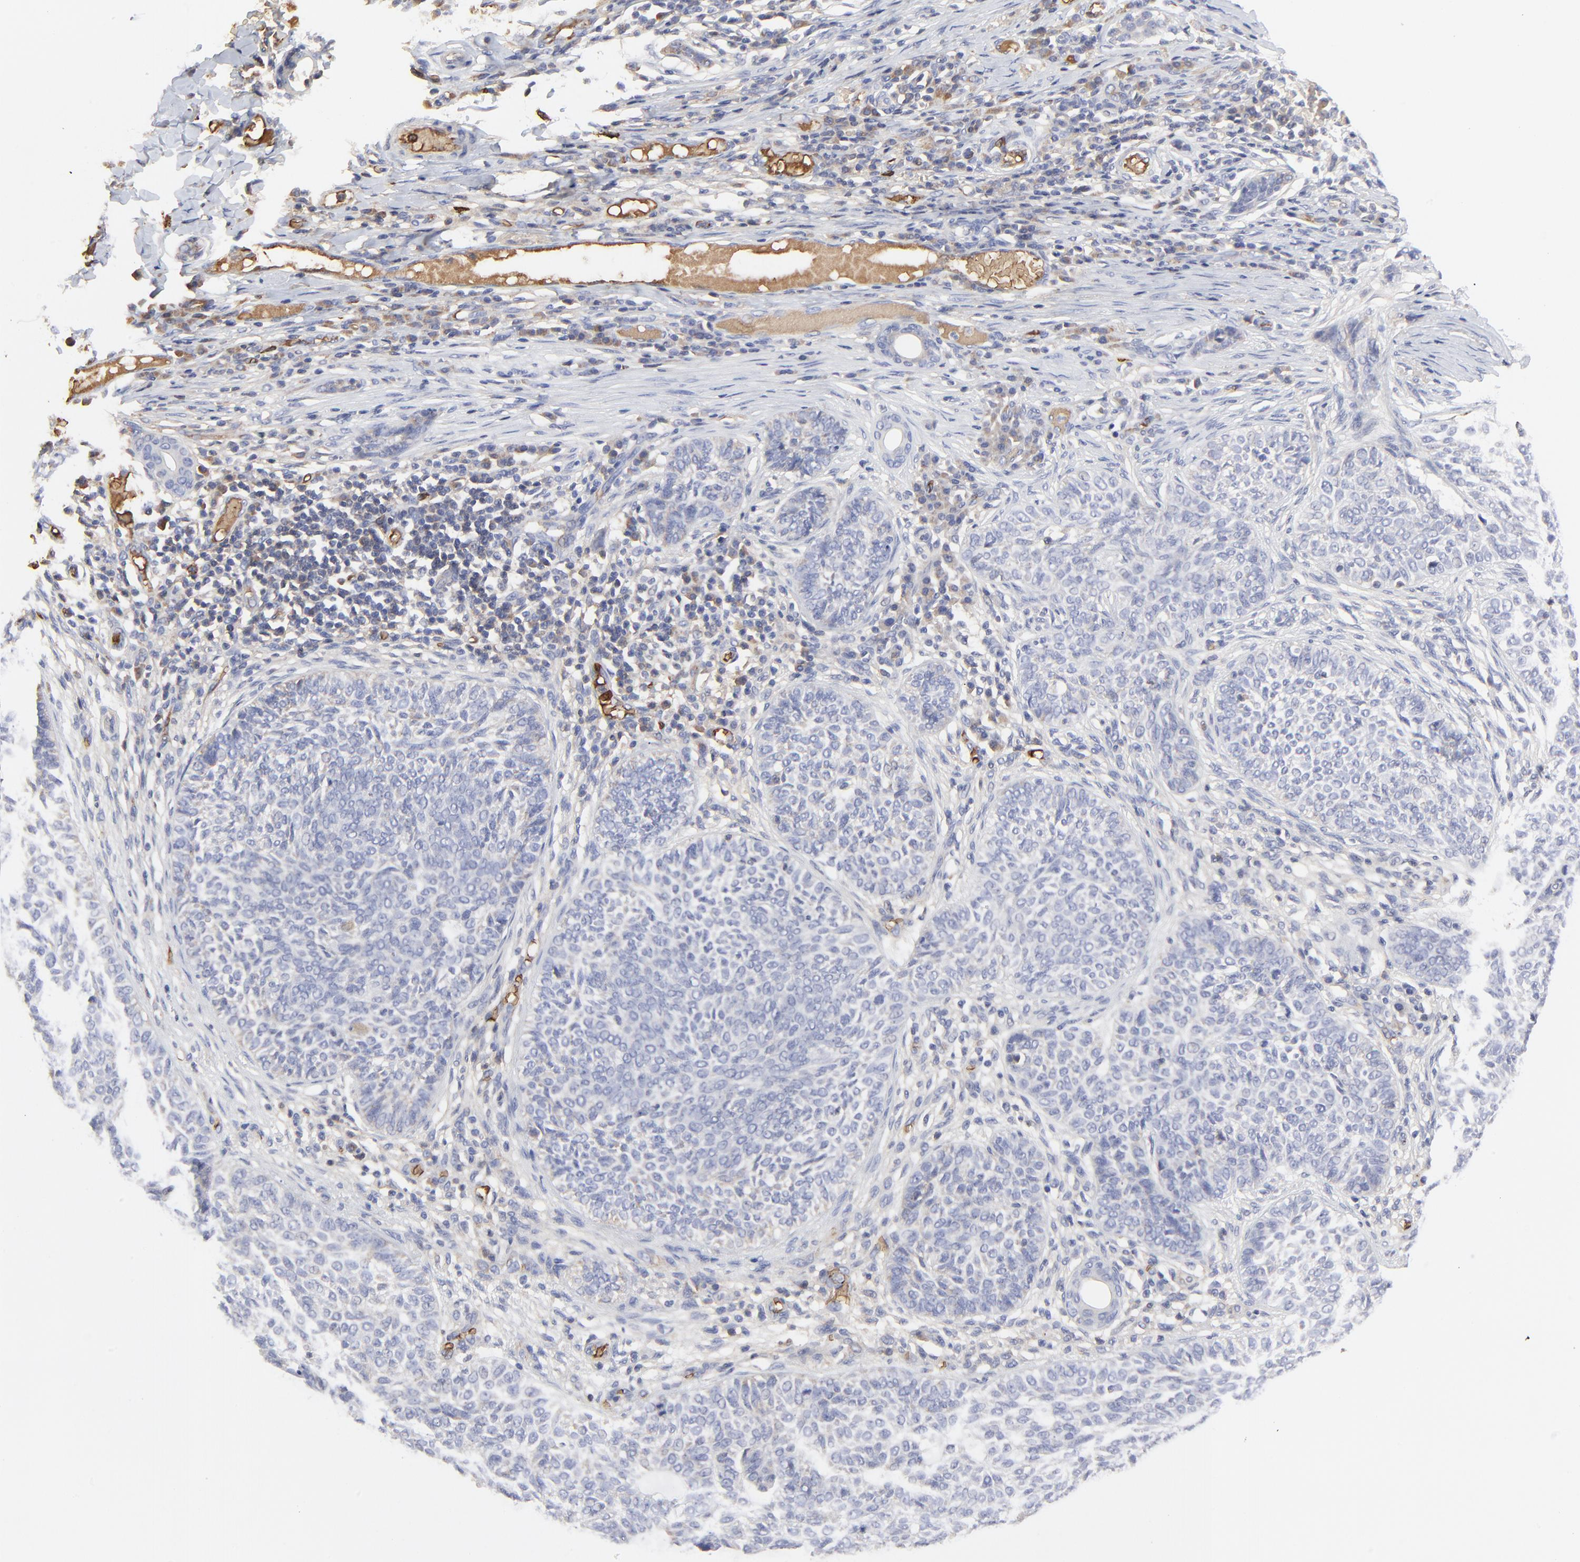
{"staining": {"intensity": "negative", "quantity": "none", "location": "none"}, "tissue": "skin cancer", "cell_type": "Tumor cells", "image_type": "cancer", "snomed": [{"axis": "morphology", "description": "Basal cell carcinoma"}, {"axis": "topography", "description": "Skin"}], "caption": "Tumor cells are negative for brown protein staining in basal cell carcinoma (skin).", "gene": "PAG1", "patient": {"sex": "male", "age": 87}}